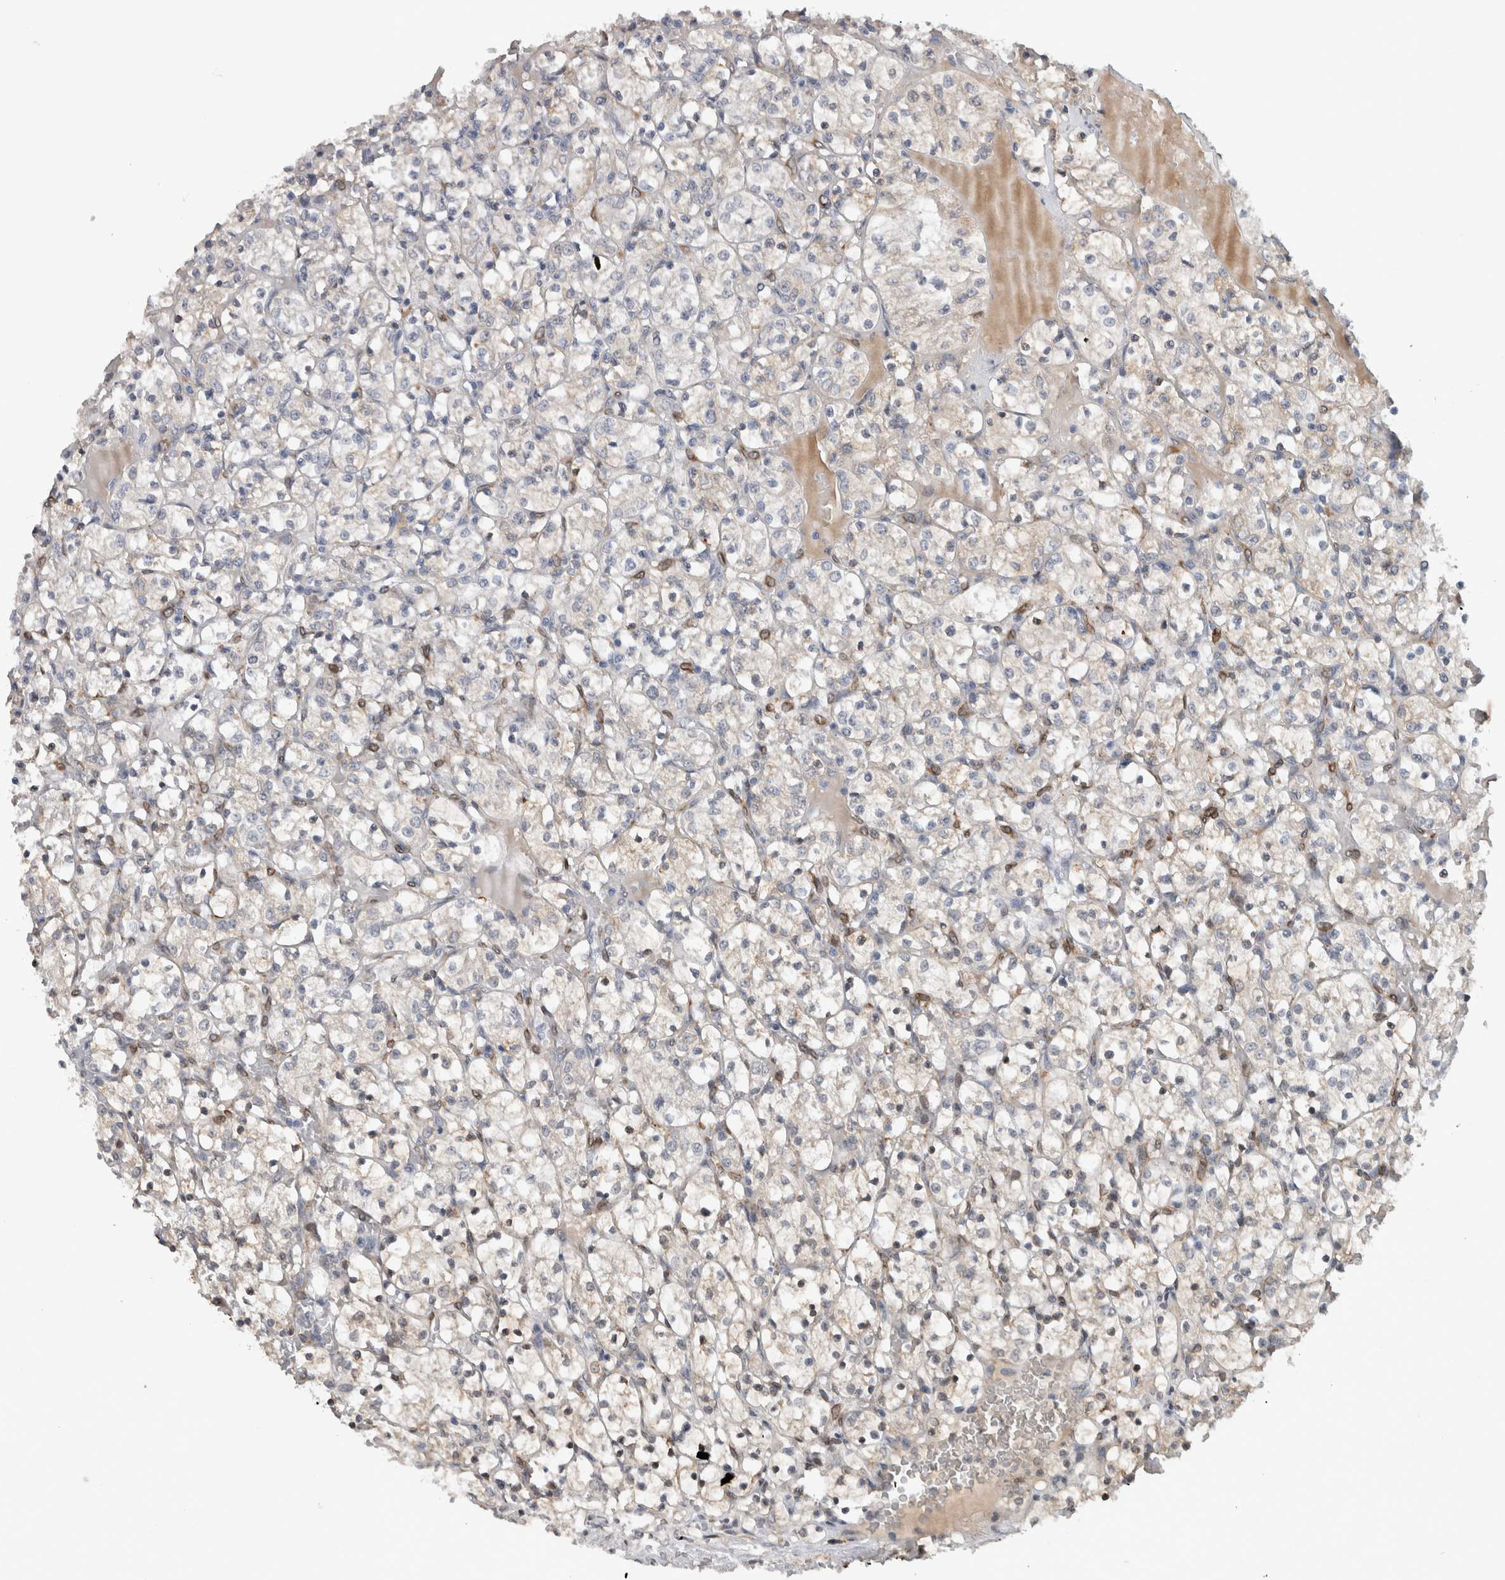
{"staining": {"intensity": "weak", "quantity": "<25%", "location": "cytoplasmic/membranous"}, "tissue": "renal cancer", "cell_type": "Tumor cells", "image_type": "cancer", "snomed": [{"axis": "morphology", "description": "Adenocarcinoma, NOS"}, {"axis": "topography", "description": "Kidney"}], "caption": "Immunohistochemical staining of renal cancer demonstrates no significant expression in tumor cells.", "gene": "PRXL2A", "patient": {"sex": "female", "age": 69}}